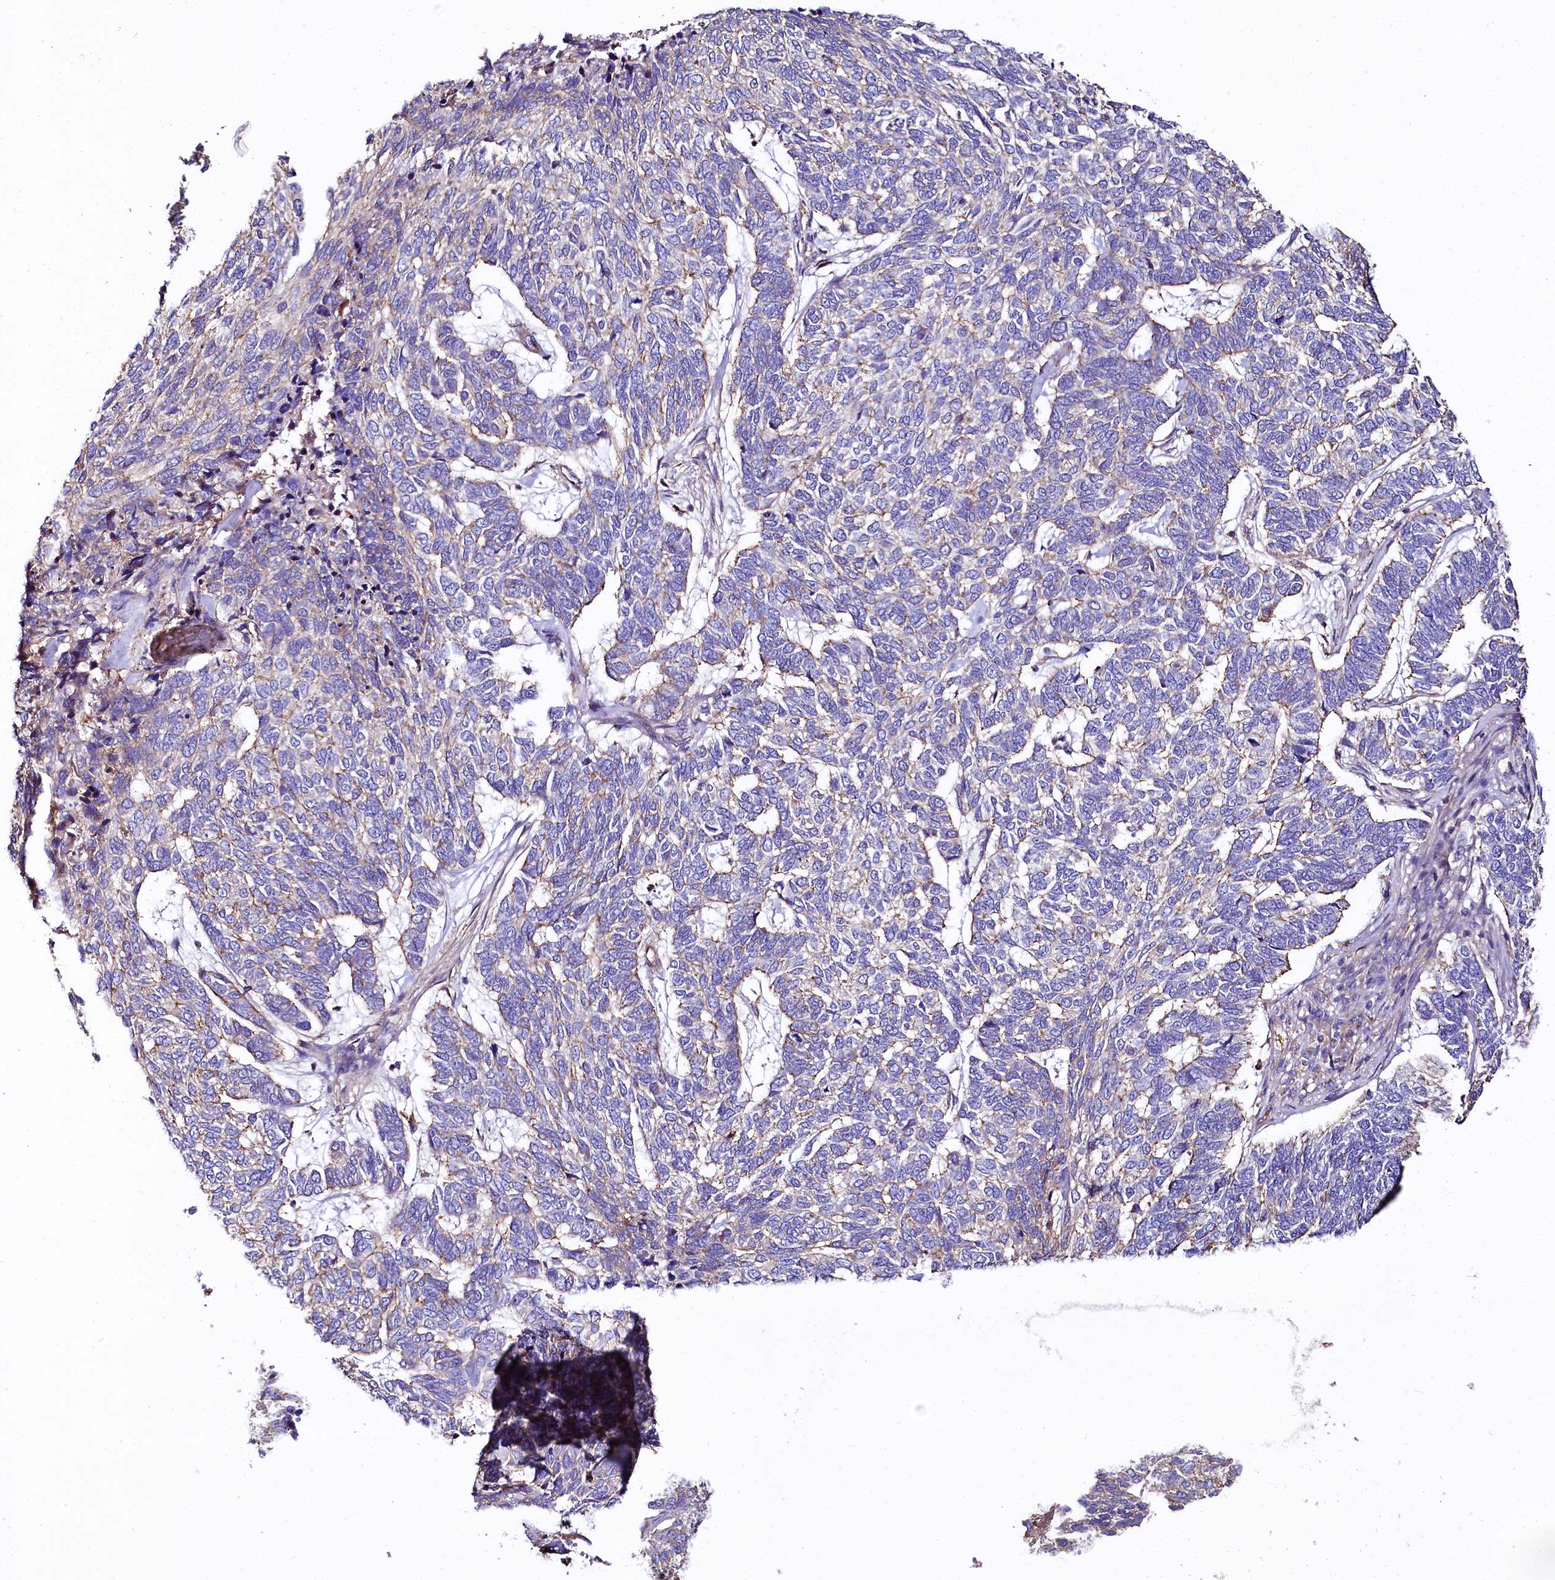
{"staining": {"intensity": "negative", "quantity": "none", "location": "none"}, "tissue": "skin cancer", "cell_type": "Tumor cells", "image_type": "cancer", "snomed": [{"axis": "morphology", "description": "Basal cell carcinoma"}, {"axis": "topography", "description": "Skin"}], "caption": "This is an immunohistochemistry image of human skin cancer (basal cell carcinoma). There is no expression in tumor cells.", "gene": "FCHSD2", "patient": {"sex": "female", "age": 65}}